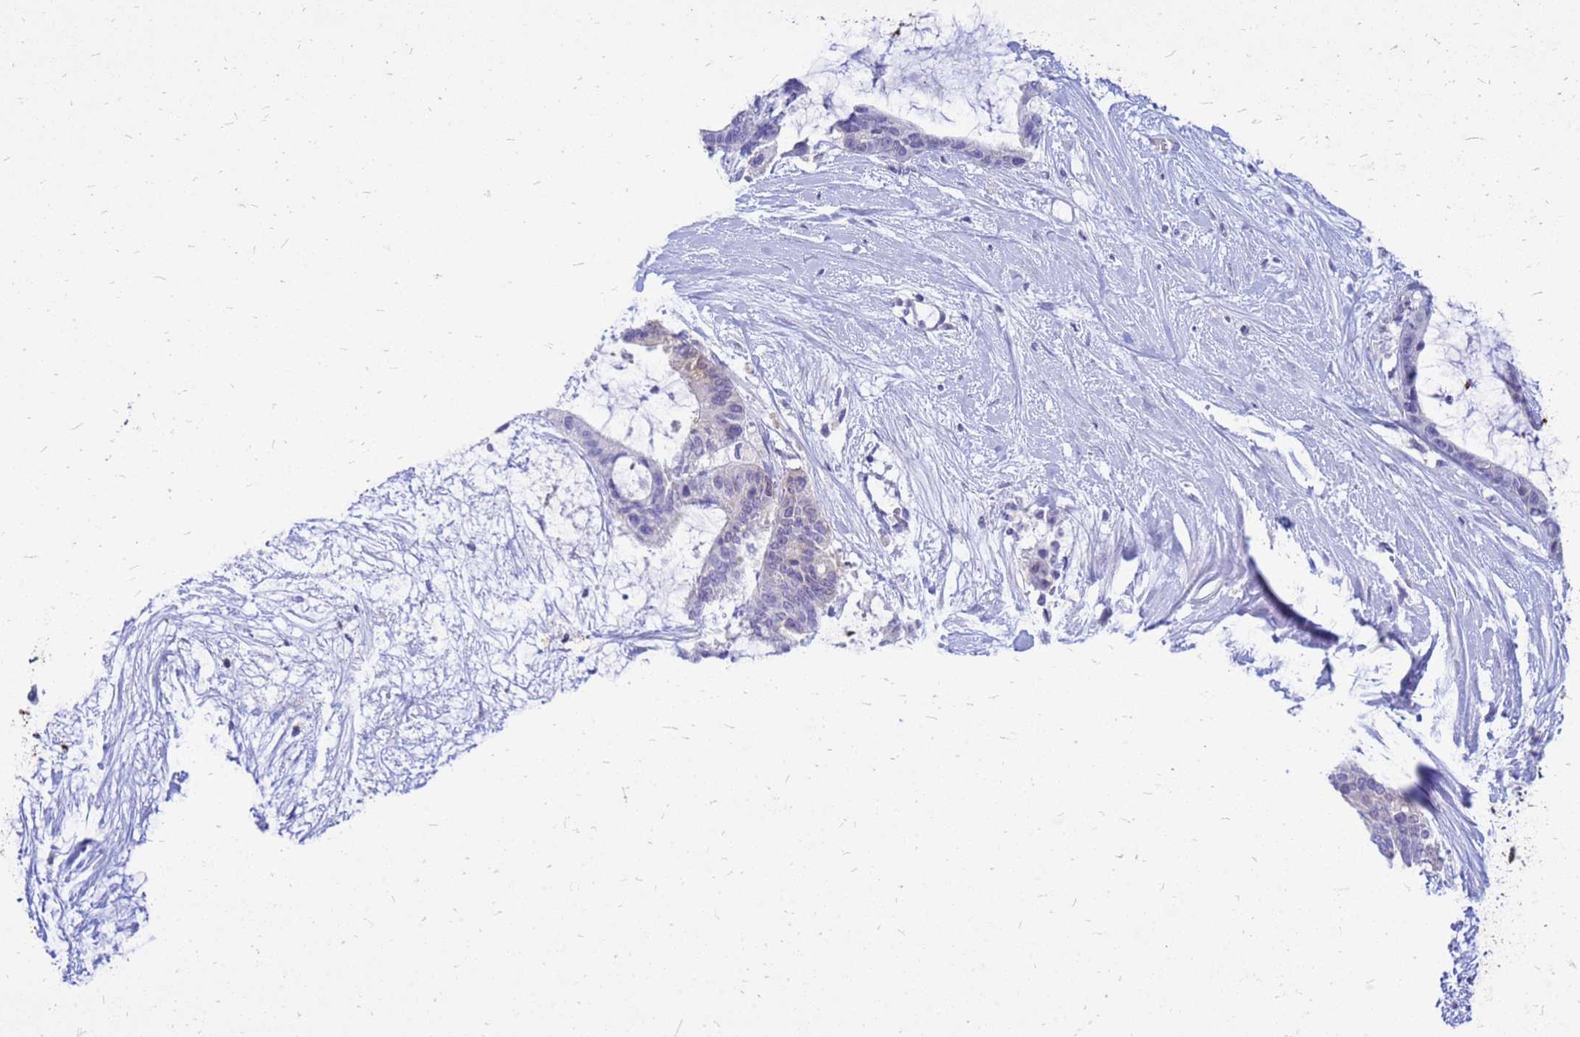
{"staining": {"intensity": "negative", "quantity": "none", "location": "none"}, "tissue": "liver cancer", "cell_type": "Tumor cells", "image_type": "cancer", "snomed": [{"axis": "morphology", "description": "Normal tissue, NOS"}, {"axis": "morphology", "description": "Cholangiocarcinoma"}, {"axis": "topography", "description": "Liver"}, {"axis": "topography", "description": "Peripheral nerve tissue"}], "caption": "DAB (3,3'-diaminobenzidine) immunohistochemical staining of human liver cancer (cholangiocarcinoma) exhibits no significant staining in tumor cells. Brightfield microscopy of IHC stained with DAB (3,3'-diaminobenzidine) (brown) and hematoxylin (blue), captured at high magnification.", "gene": "AKR1C1", "patient": {"sex": "female", "age": 73}}